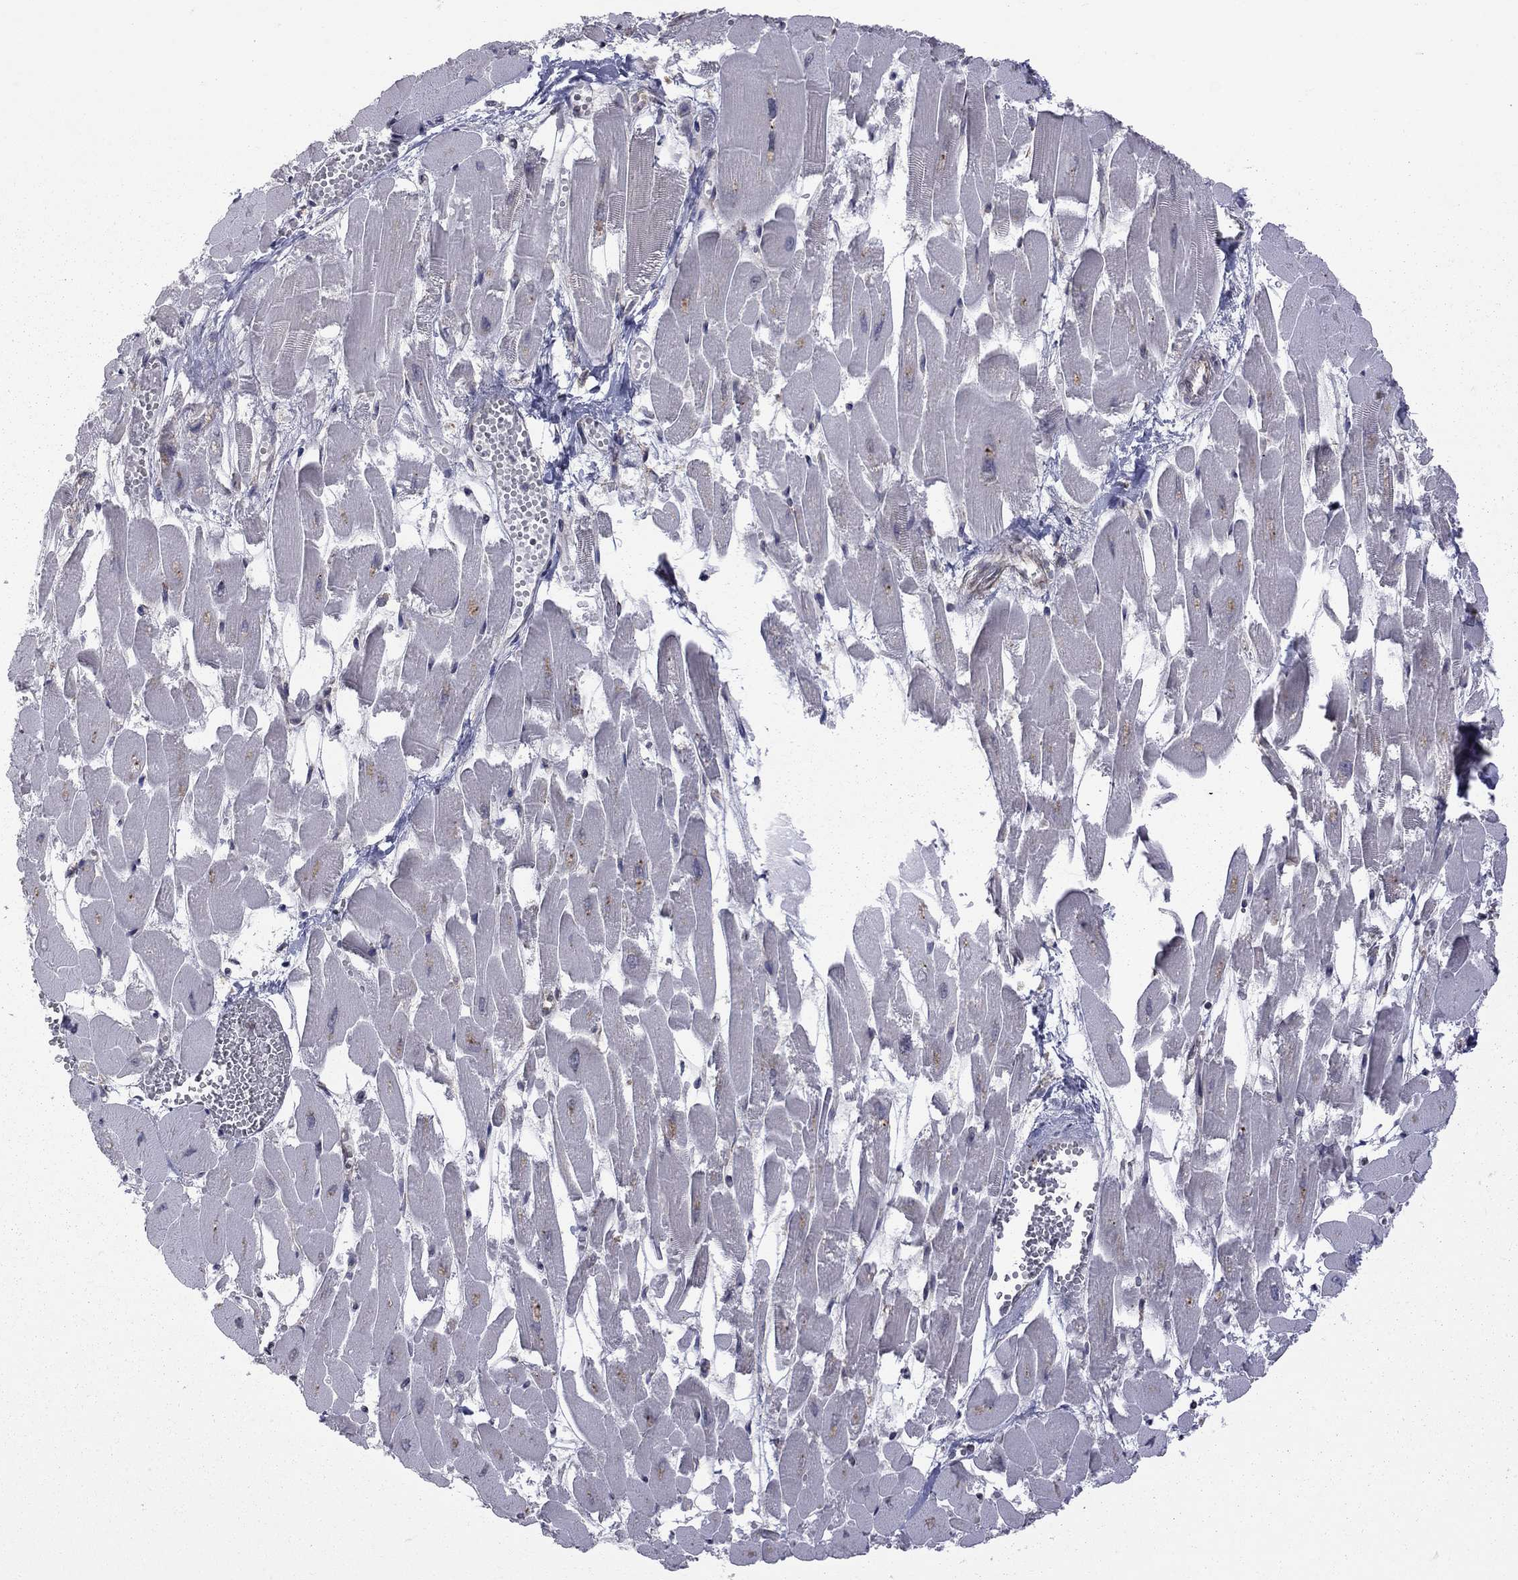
{"staining": {"intensity": "negative", "quantity": "none", "location": "none"}, "tissue": "heart muscle", "cell_type": "Cardiomyocytes", "image_type": "normal", "snomed": [{"axis": "morphology", "description": "Normal tissue, NOS"}, {"axis": "topography", "description": "Heart"}], "caption": "Immunohistochemical staining of normal heart muscle reveals no significant expression in cardiomyocytes. (Brightfield microscopy of DAB immunohistochemistry at high magnification).", "gene": "NAA50", "patient": {"sex": "female", "age": 52}}